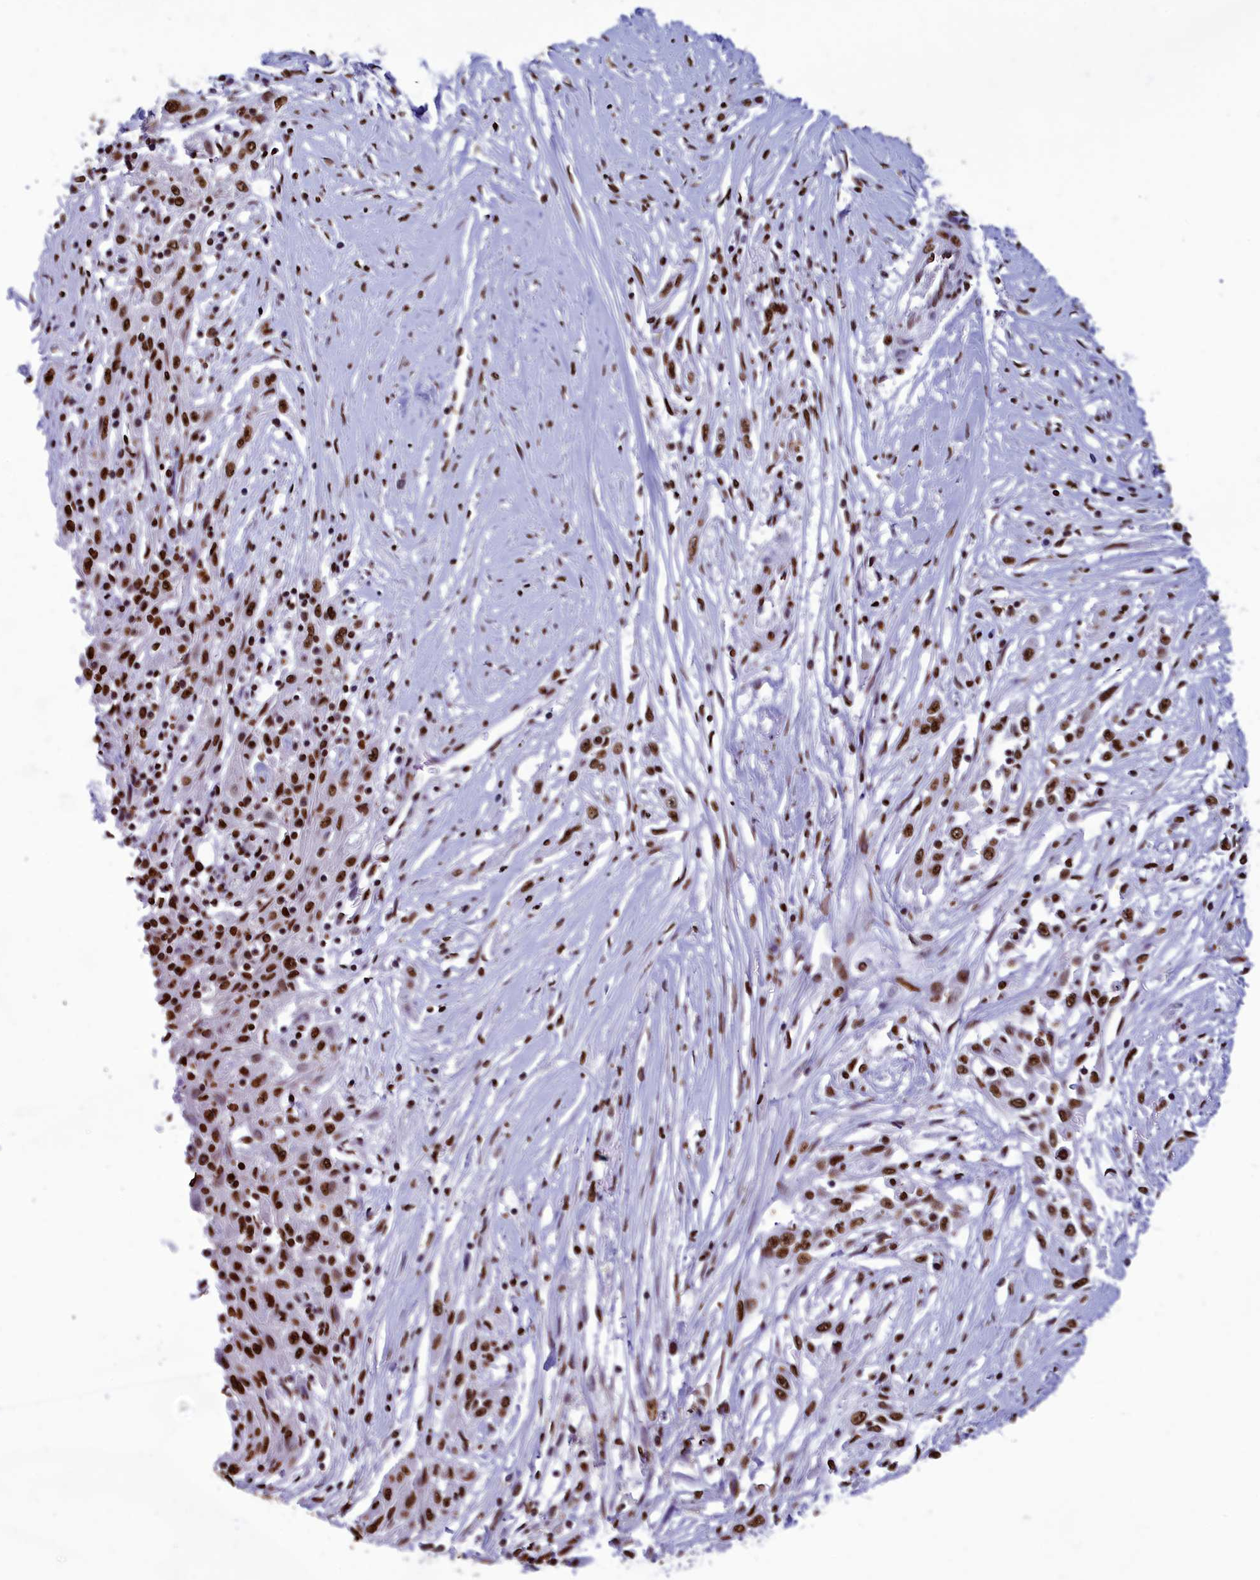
{"staining": {"intensity": "strong", "quantity": ">75%", "location": "nuclear"}, "tissue": "skin cancer", "cell_type": "Tumor cells", "image_type": "cancer", "snomed": [{"axis": "morphology", "description": "Squamous cell carcinoma, NOS"}, {"axis": "morphology", "description": "Squamous cell carcinoma, metastatic, NOS"}, {"axis": "topography", "description": "Skin"}, {"axis": "topography", "description": "Lymph node"}], "caption": "A histopathology image of human skin squamous cell carcinoma stained for a protein demonstrates strong nuclear brown staining in tumor cells. Nuclei are stained in blue.", "gene": "AKAP17A", "patient": {"sex": "male", "age": 75}}